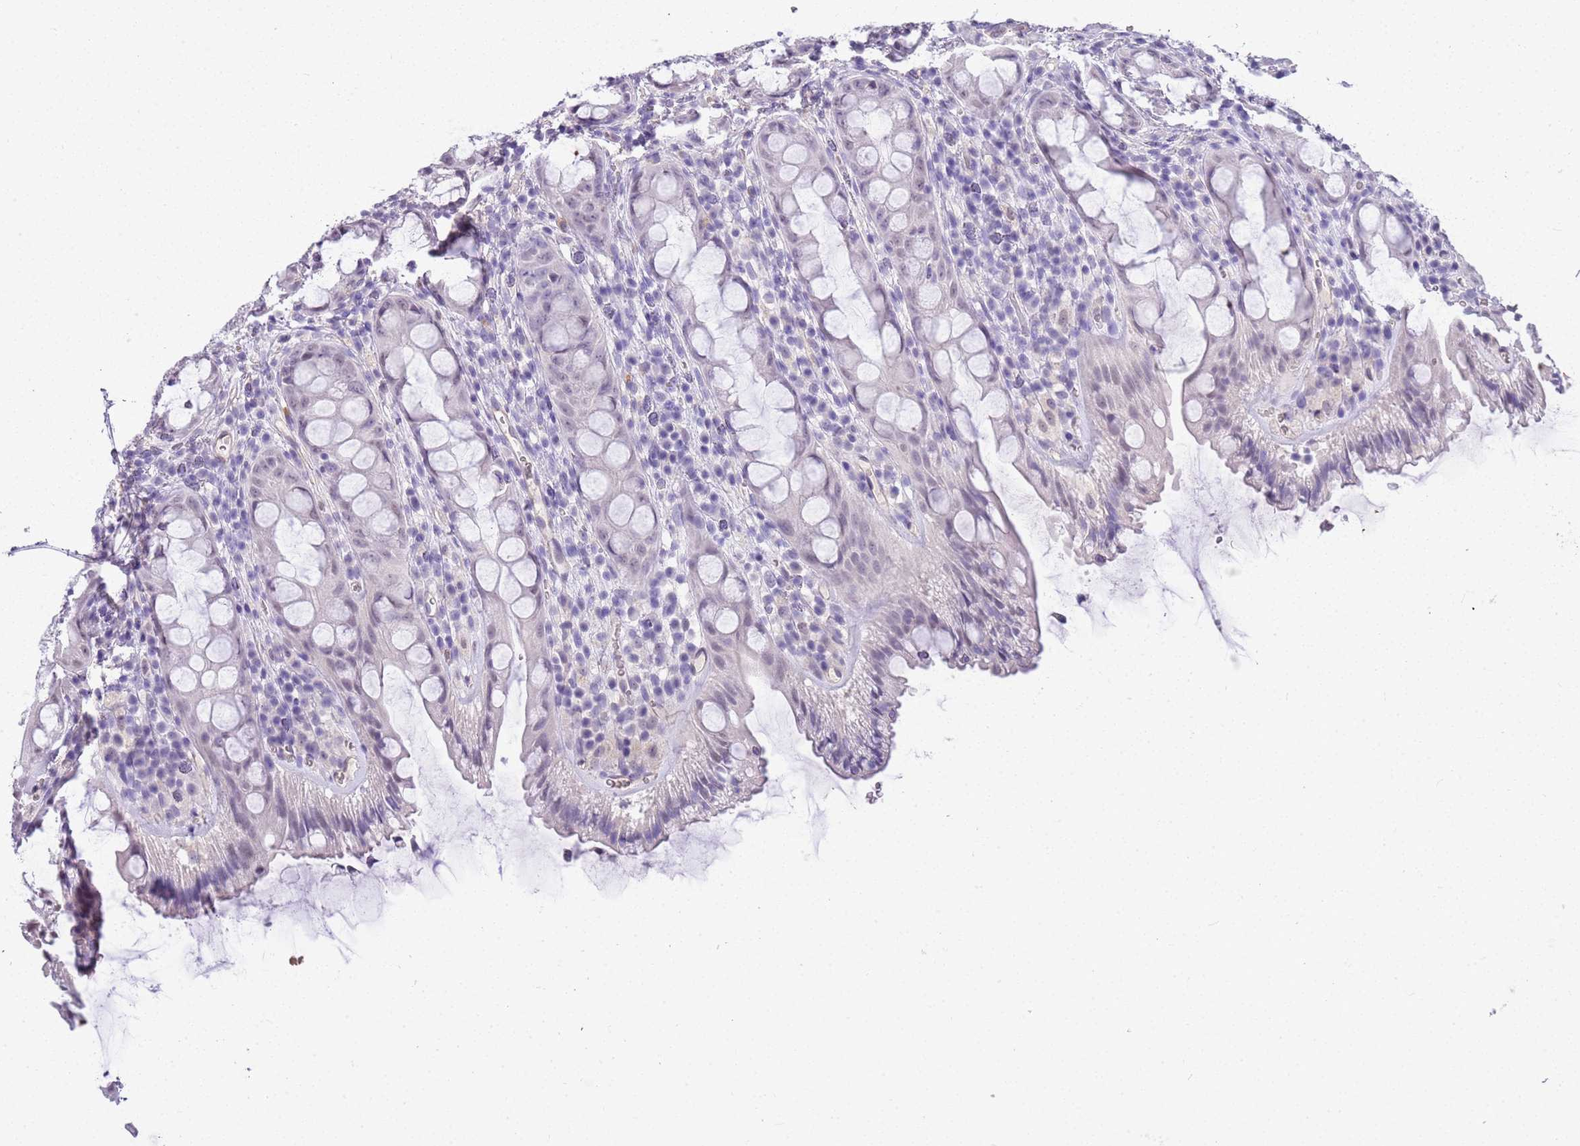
{"staining": {"intensity": "negative", "quantity": "none", "location": "none"}, "tissue": "rectum", "cell_type": "Glandular cells", "image_type": "normal", "snomed": [{"axis": "morphology", "description": "Normal tissue, NOS"}, {"axis": "topography", "description": "Rectum"}], "caption": "This is an immunohistochemistry photomicrograph of benign rectum. There is no positivity in glandular cells.", "gene": "CTRC", "patient": {"sex": "female", "age": 57}}